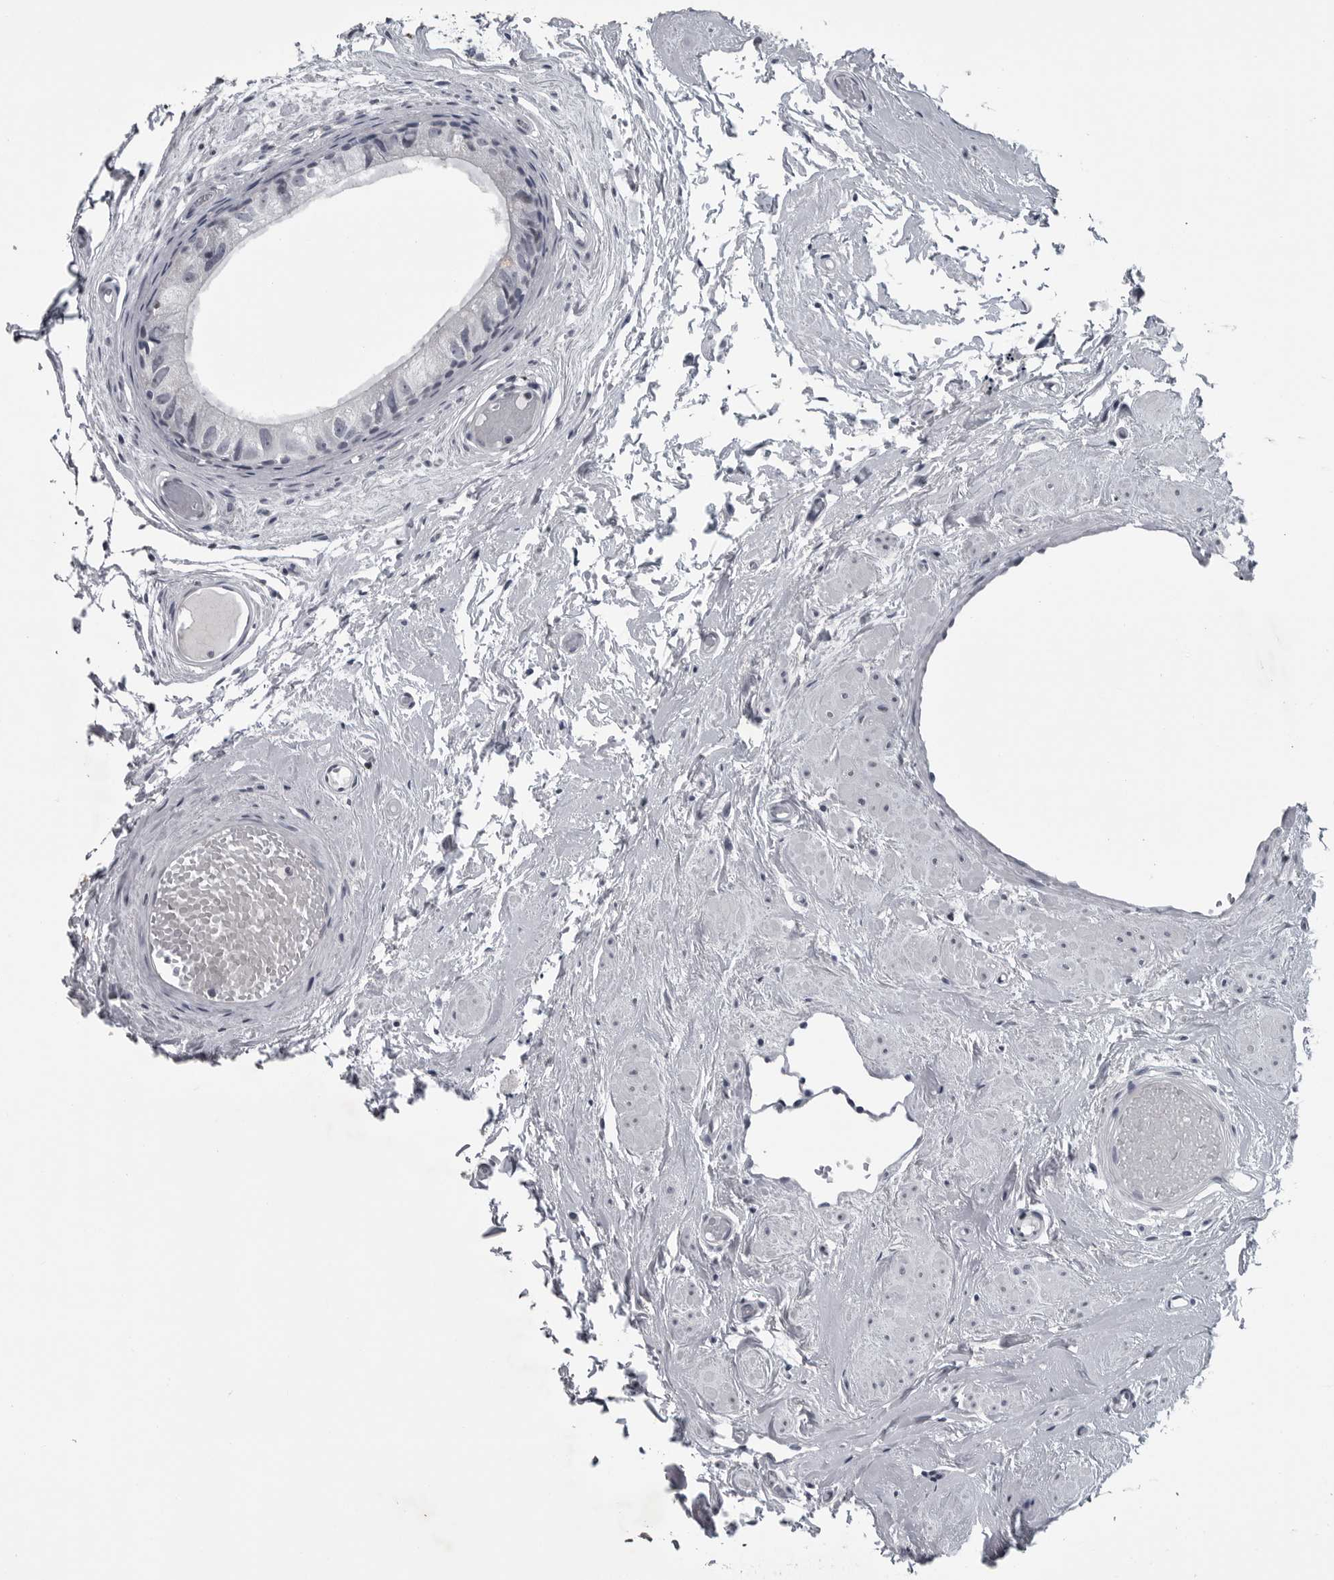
{"staining": {"intensity": "negative", "quantity": "none", "location": "none"}, "tissue": "epididymis", "cell_type": "Glandular cells", "image_type": "normal", "snomed": [{"axis": "morphology", "description": "Normal tissue, NOS"}, {"axis": "topography", "description": "Epididymis"}], "caption": "Immunohistochemistry (IHC) histopathology image of unremarkable epididymis: epididymis stained with DAB (3,3'-diaminobenzidine) displays no significant protein positivity in glandular cells. (Immunohistochemistry (IHC), brightfield microscopy, high magnification).", "gene": "LYSMD1", "patient": {"sex": "male", "age": 79}}